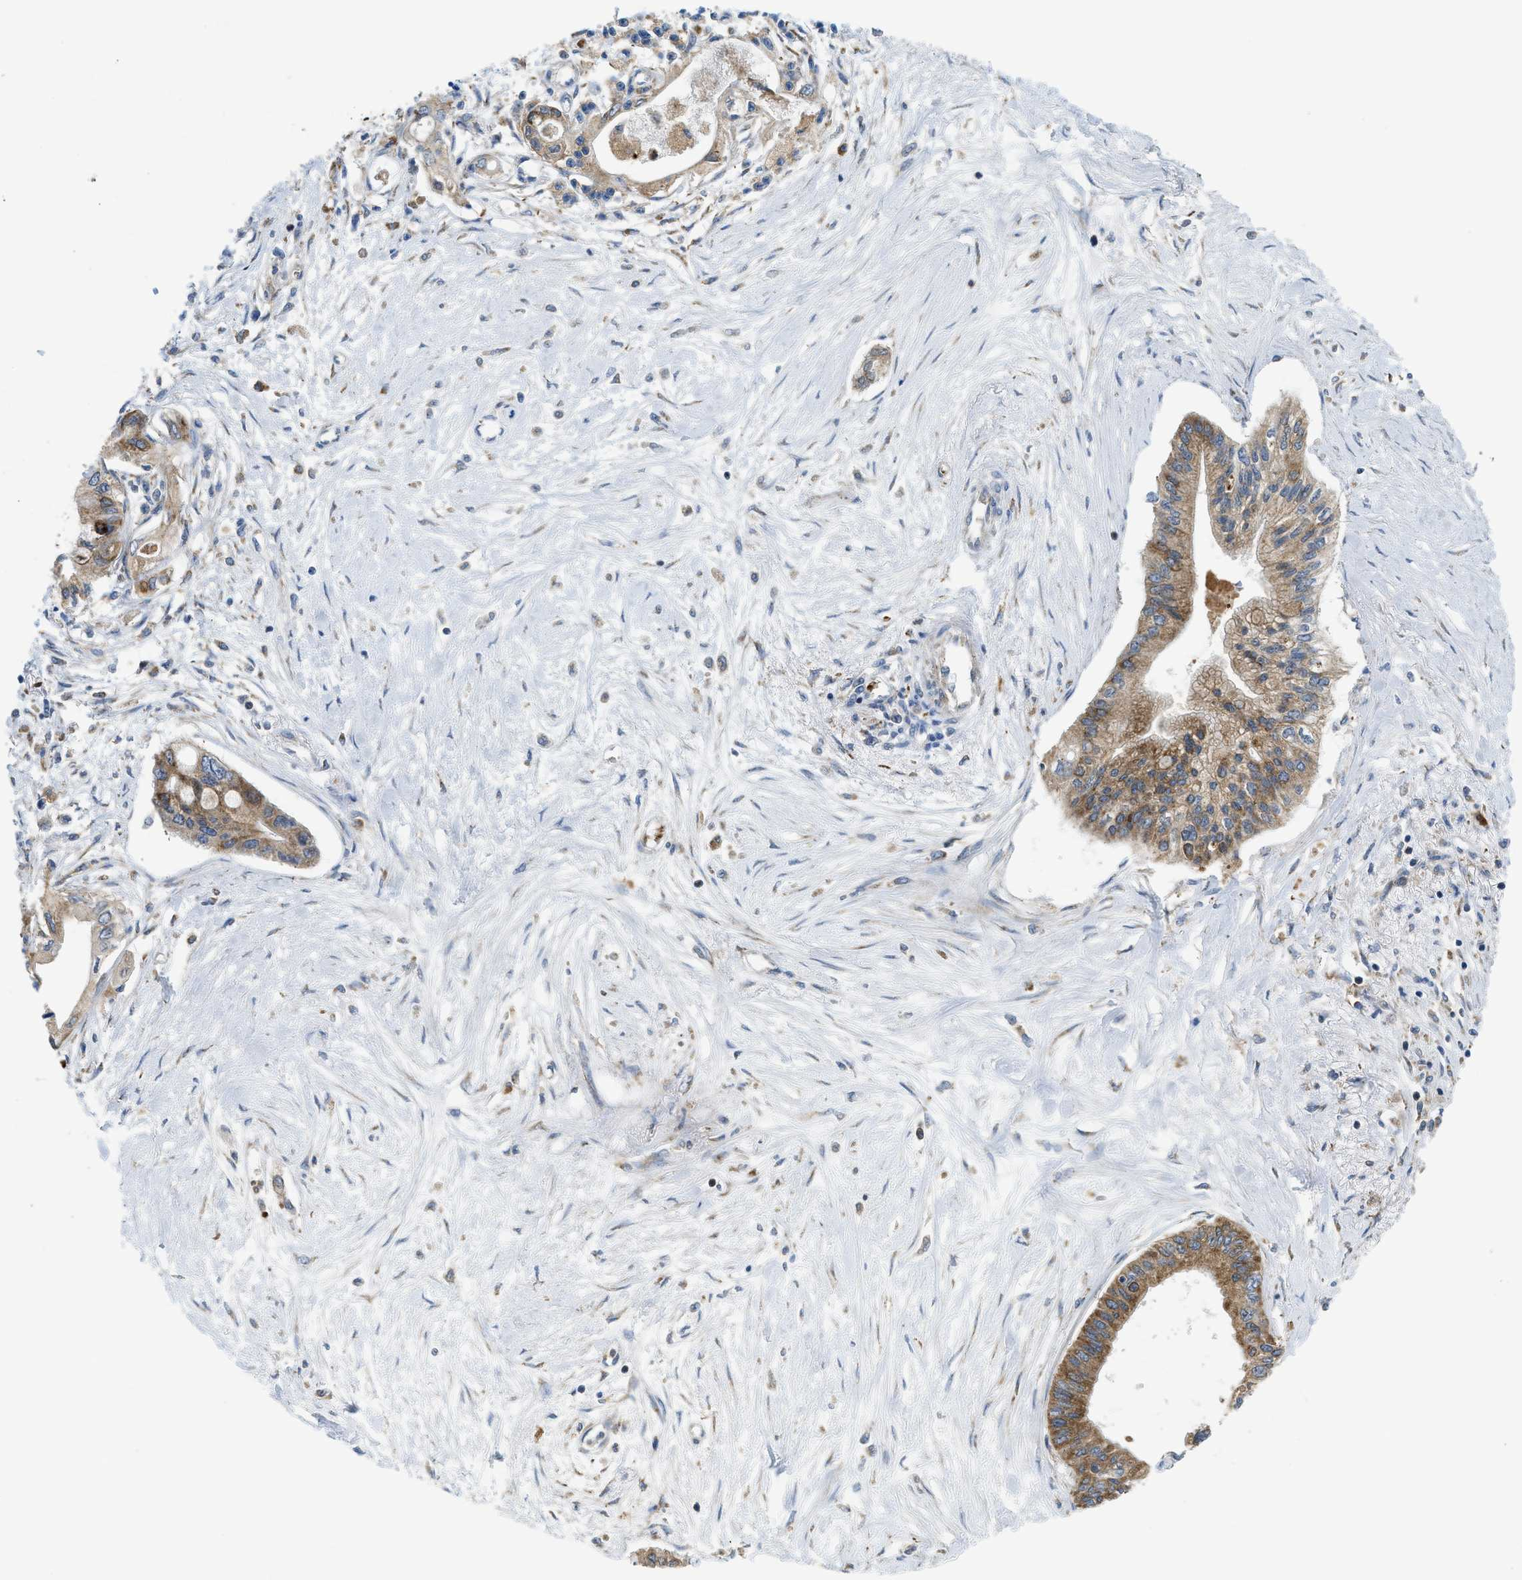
{"staining": {"intensity": "moderate", "quantity": ">75%", "location": "cytoplasmic/membranous"}, "tissue": "pancreatic cancer", "cell_type": "Tumor cells", "image_type": "cancer", "snomed": [{"axis": "morphology", "description": "Adenocarcinoma, NOS"}, {"axis": "topography", "description": "Pancreas"}], "caption": "Immunohistochemical staining of adenocarcinoma (pancreatic) exhibits medium levels of moderate cytoplasmic/membranous protein expression in approximately >75% of tumor cells.", "gene": "CSPG4", "patient": {"sex": "female", "age": 77}}